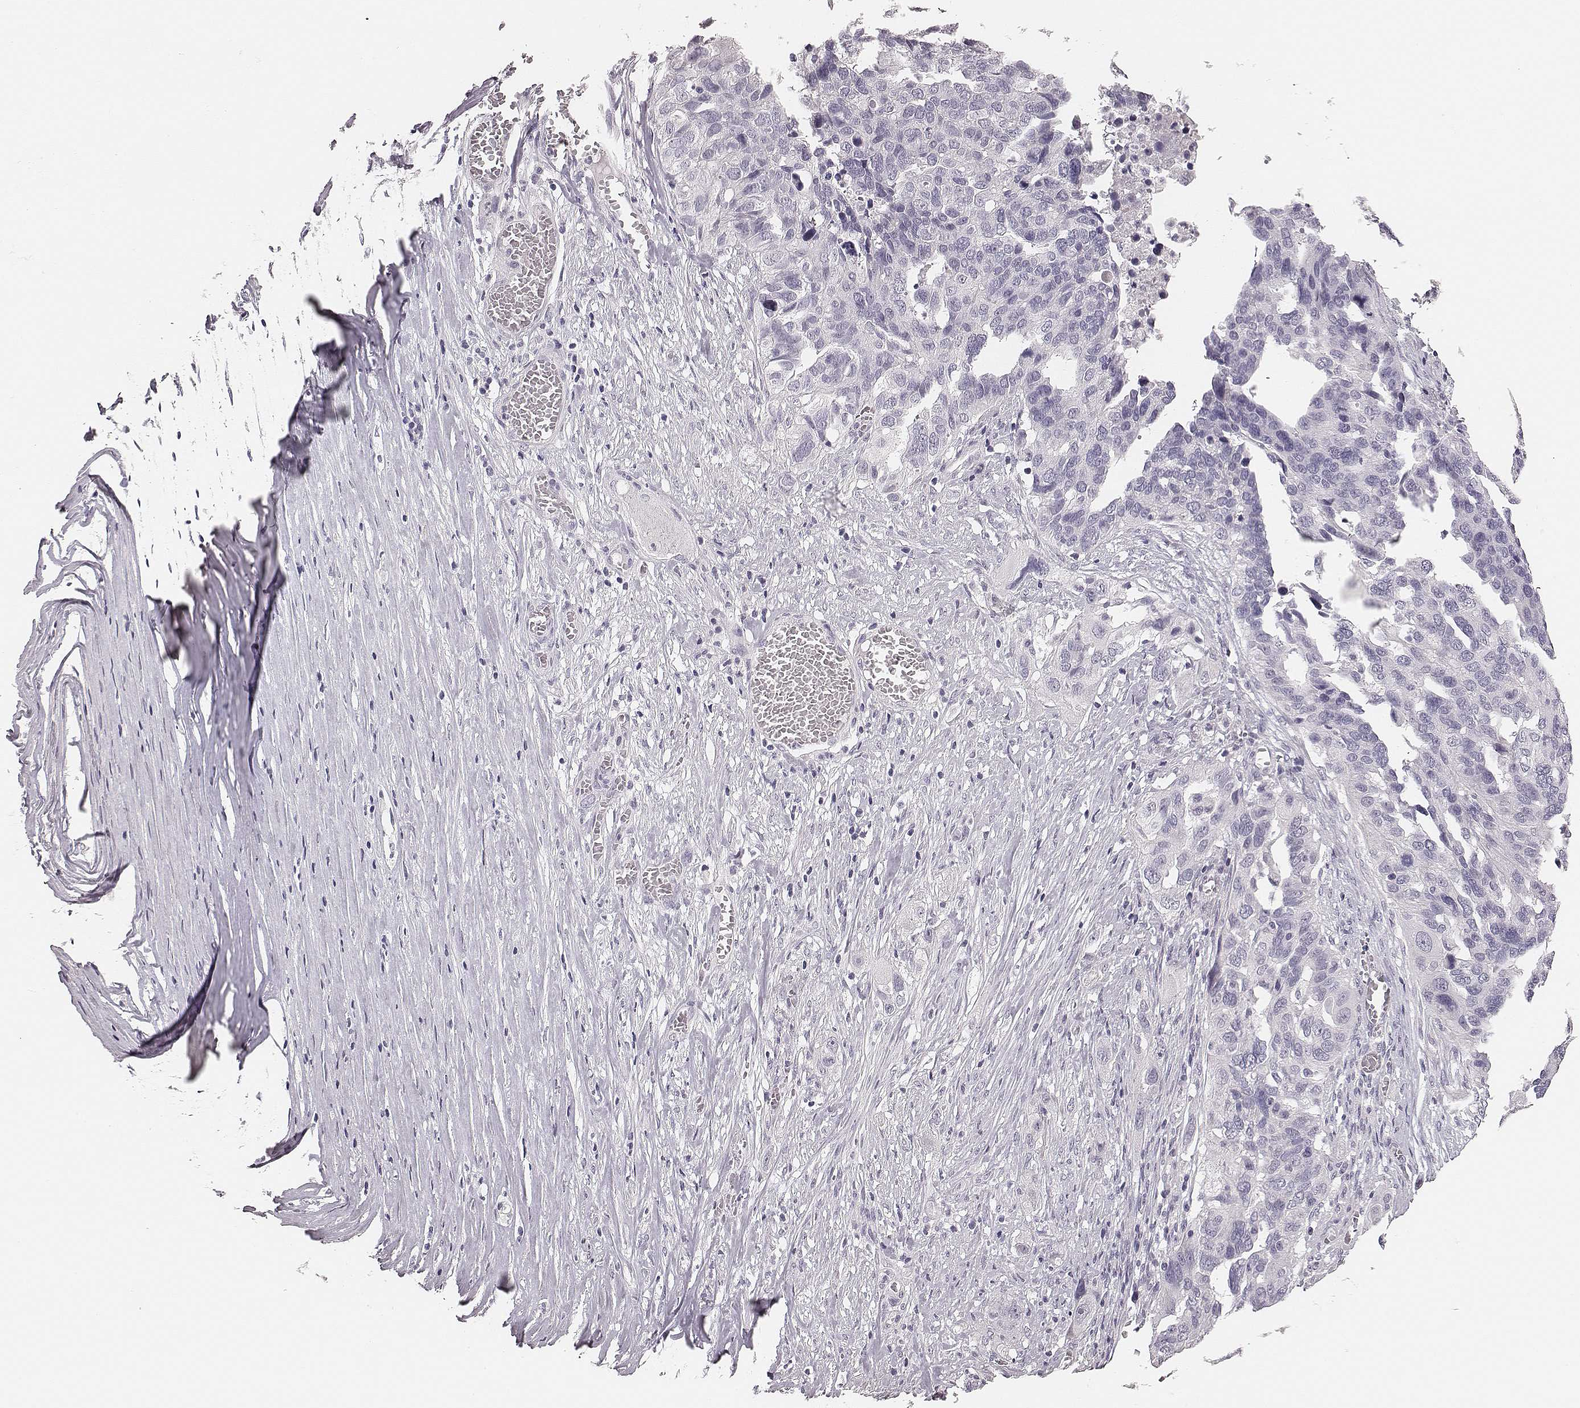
{"staining": {"intensity": "negative", "quantity": "none", "location": "none"}, "tissue": "ovarian cancer", "cell_type": "Tumor cells", "image_type": "cancer", "snomed": [{"axis": "morphology", "description": "Carcinoma, endometroid"}, {"axis": "topography", "description": "Soft tissue"}, {"axis": "topography", "description": "Ovary"}], "caption": "High power microscopy histopathology image of an immunohistochemistry histopathology image of ovarian endometroid carcinoma, revealing no significant staining in tumor cells.", "gene": "CSHL1", "patient": {"sex": "female", "age": 52}}